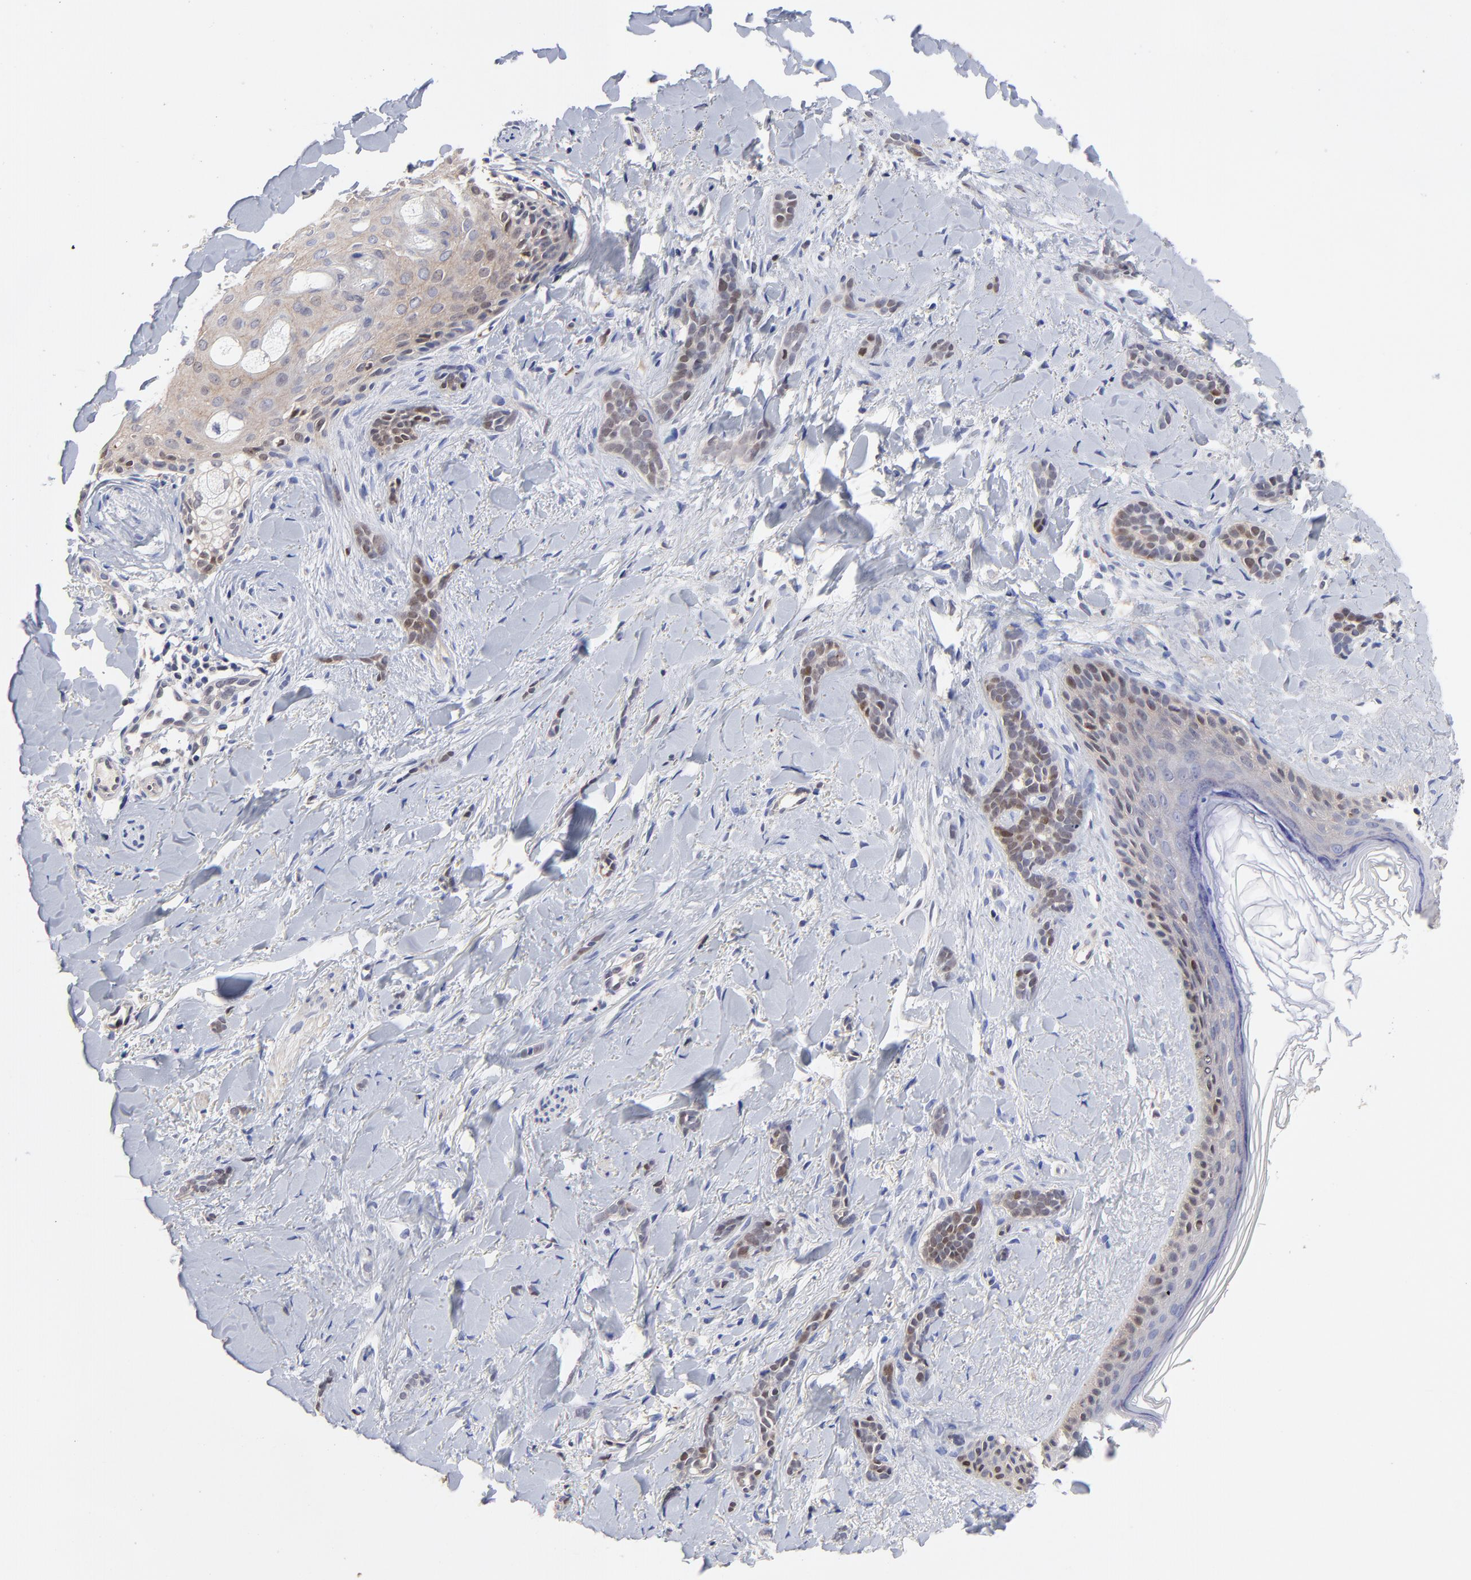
{"staining": {"intensity": "moderate", "quantity": ">75%", "location": "cytoplasmic/membranous,nuclear"}, "tissue": "skin cancer", "cell_type": "Tumor cells", "image_type": "cancer", "snomed": [{"axis": "morphology", "description": "Basal cell carcinoma"}, {"axis": "topography", "description": "Skin"}], "caption": "A photomicrograph showing moderate cytoplasmic/membranous and nuclear expression in about >75% of tumor cells in skin basal cell carcinoma, as visualized by brown immunohistochemical staining.", "gene": "DCTPP1", "patient": {"sex": "female", "age": 37}}